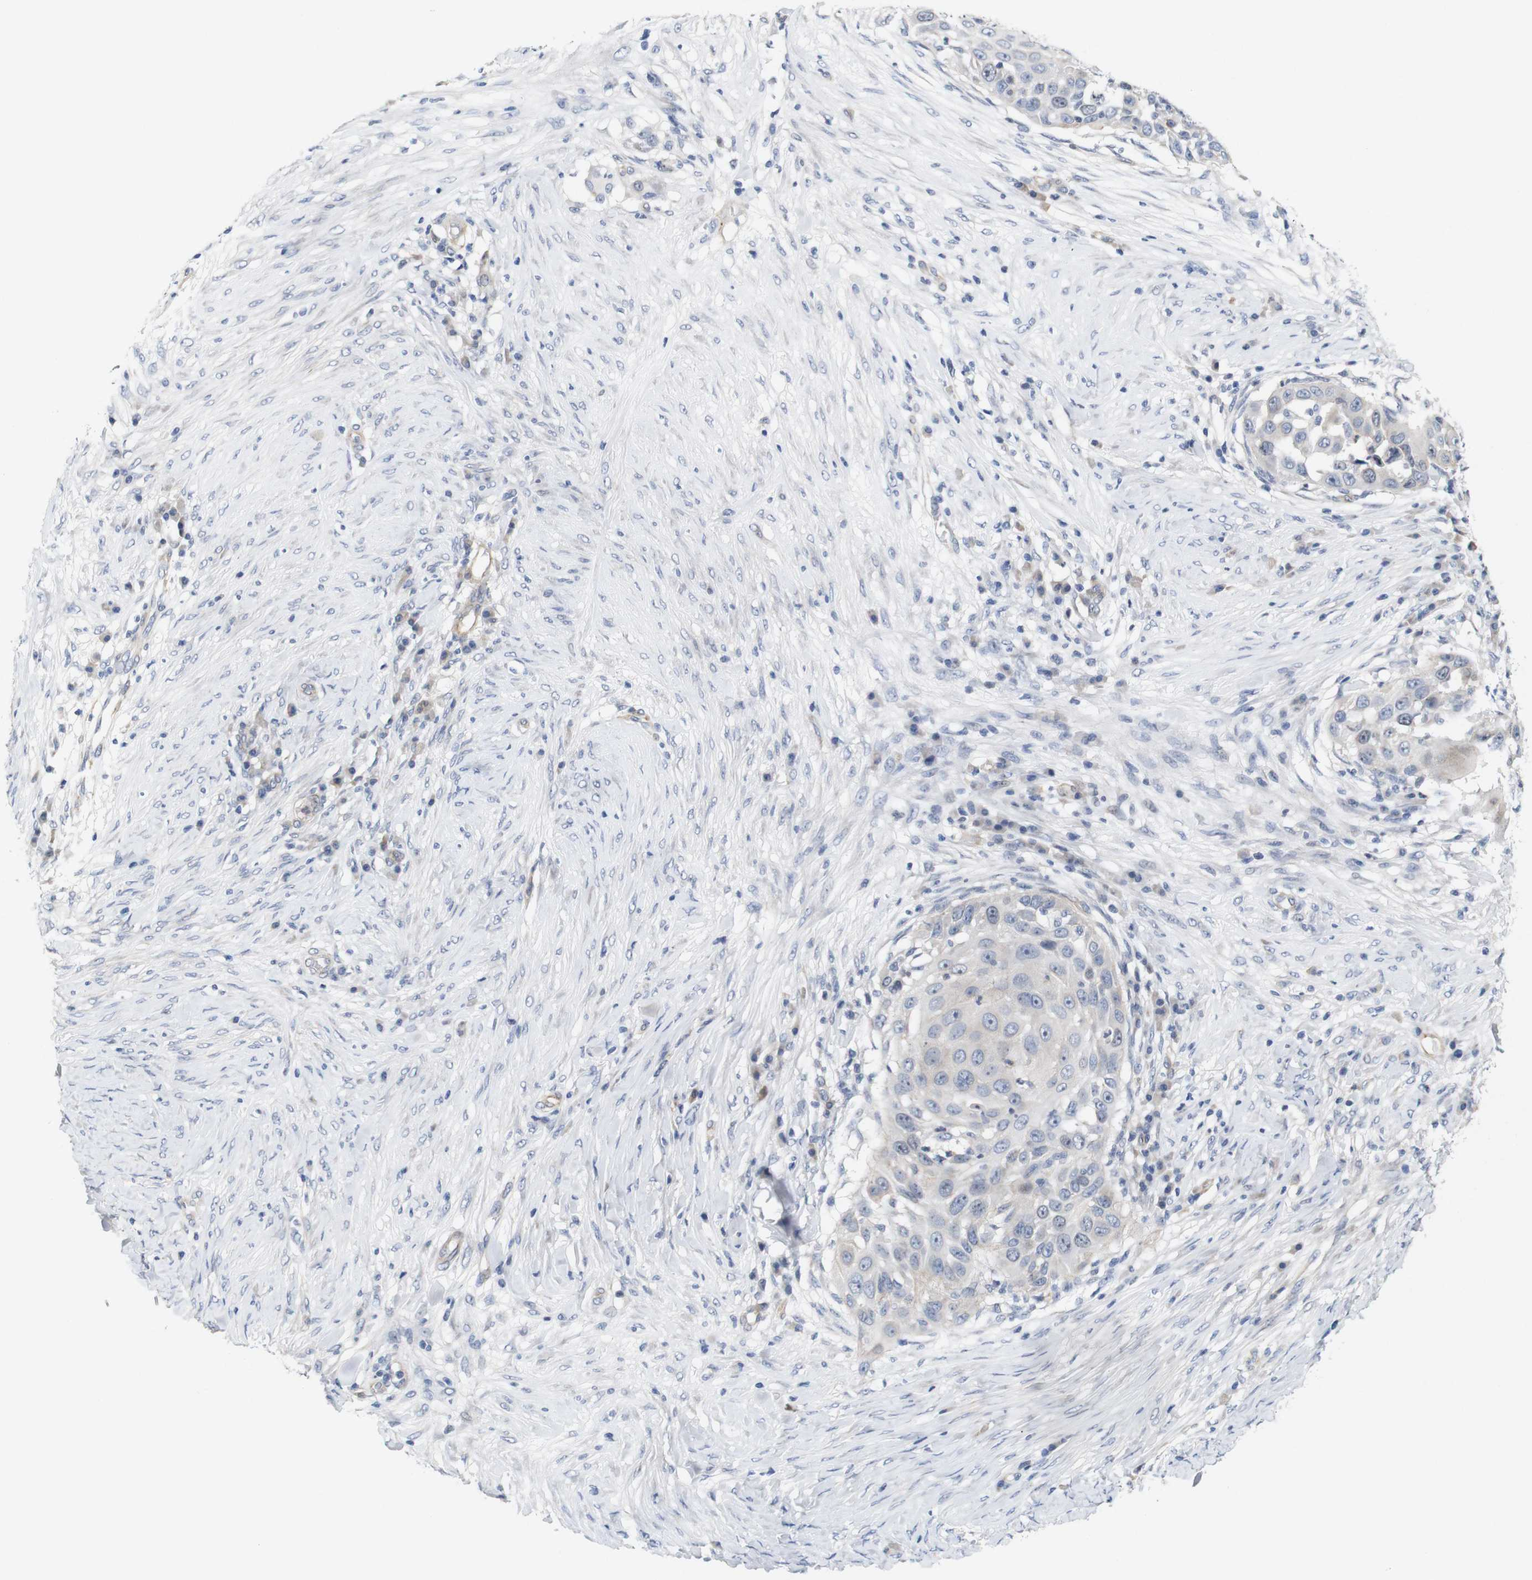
{"staining": {"intensity": "weak", "quantity": "<25%", "location": "cytoplasmic/membranous"}, "tissue": "skin cancer", "cell_type": "Tumor cells", "image_type": "cancer", "snomed": [{"axis": "morphology", "description": "Squamous cell carcinoma, NOS"}, {"axis": "topography", "description": "Skin"}], "caption": "Tumor cells show no significant positivity in skin cancer (squamous cell carcinoma).", "gene": "CYB561", "patient": {"sex": "female", "age": 44}}